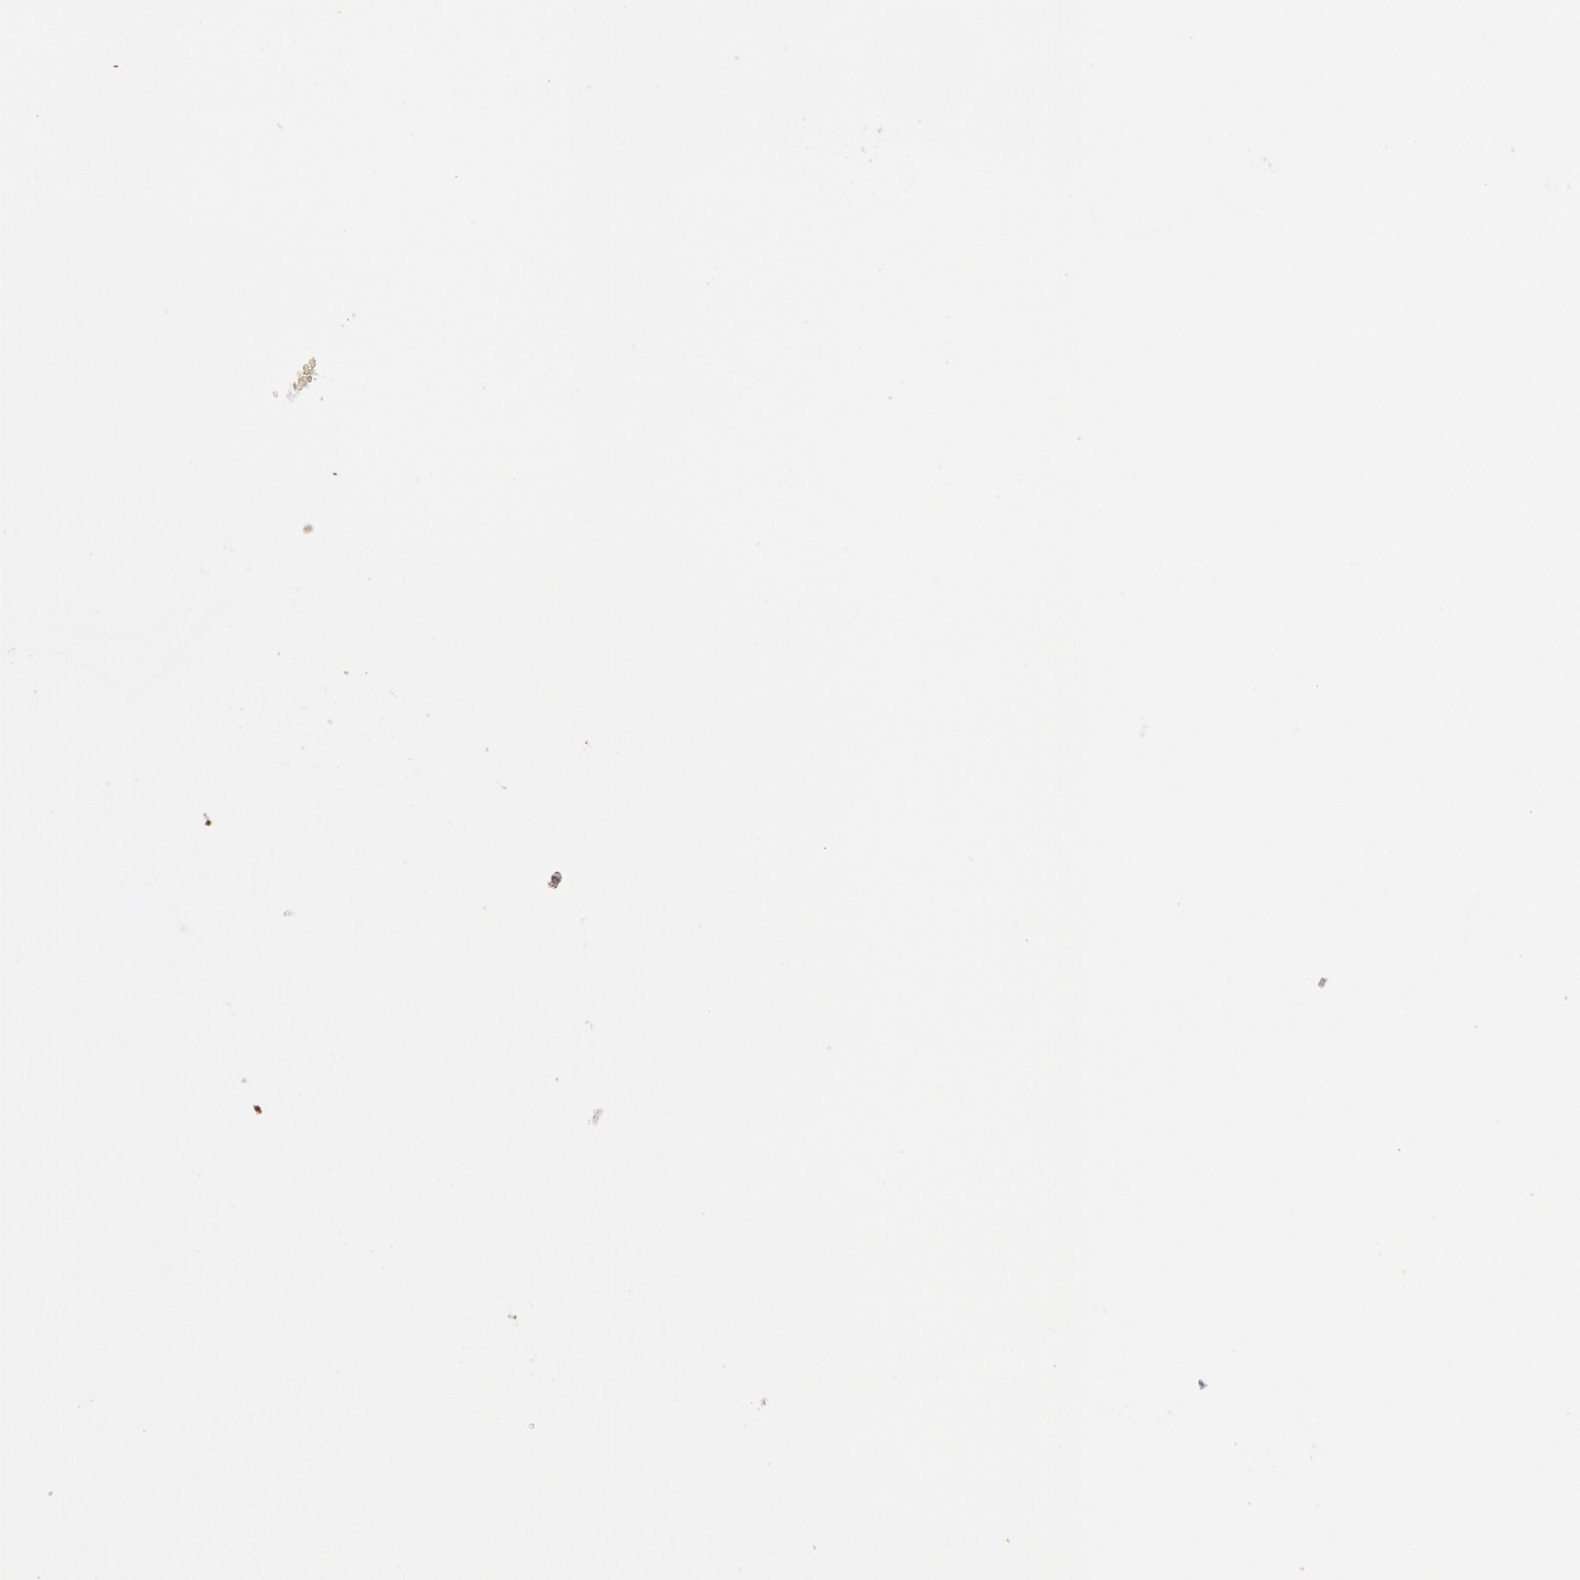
{"staining": {"intensity": "strong", "quantity": ">75%", "location": "nuclear"}, "tissue": "smooth muscle", "cell_type": "Smooth muscle cells", "image_type": "normal", "snomed": [{"axis": "morphology", "description": "Normal tissue, NOS"}, {"axis": "topography", "description": "Smooth muscle"}], "caption": "Immunohistochemistry photomicrograph of normal human smooth muscle stained for a protein (brown), which demonstrates high levels of strong nuclear staining in approximately >75% of smooth muscle cells.", "gene": "H3", "patient": {"sex": "male", "age": 56}}